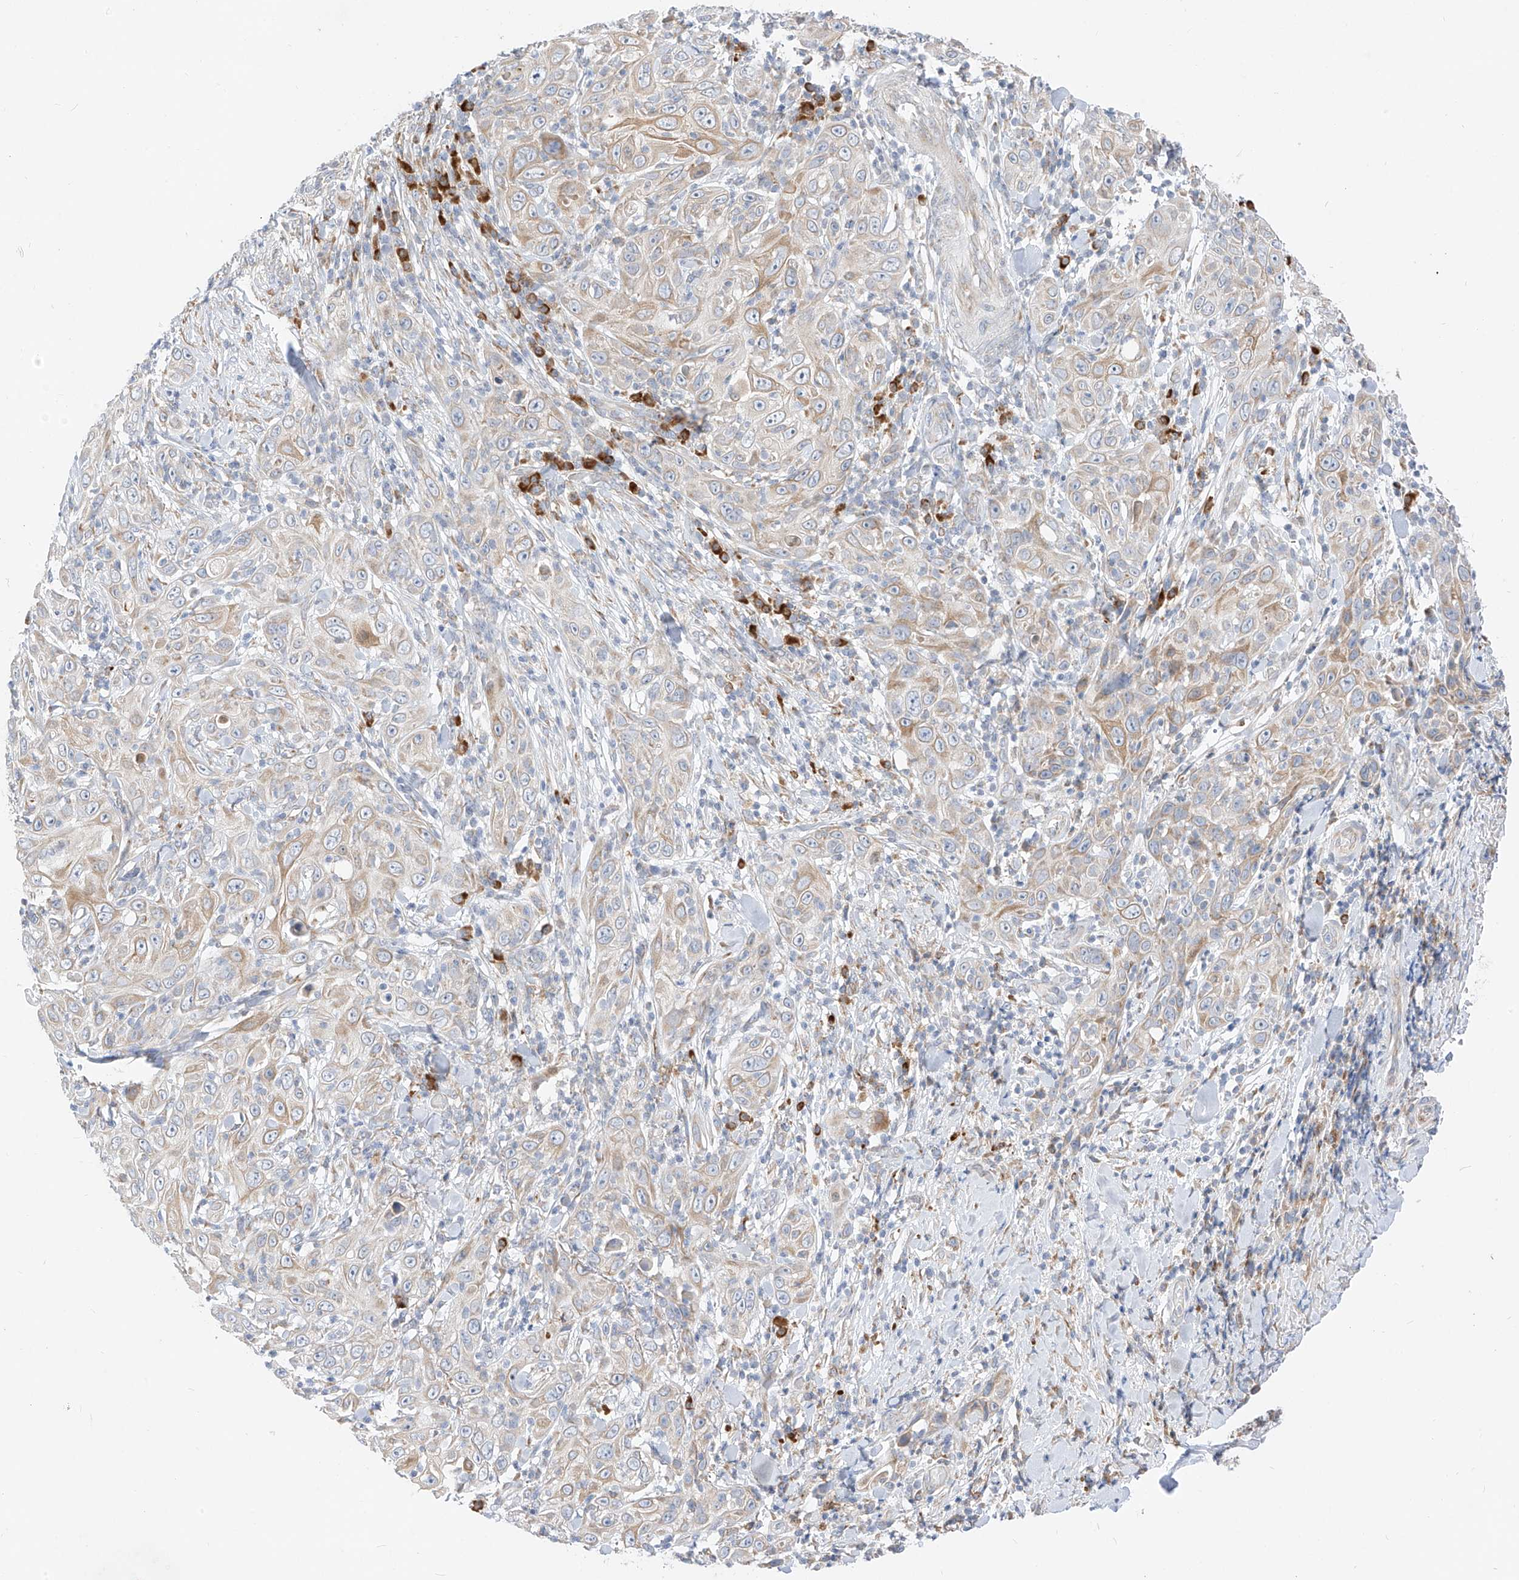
{"staining": {"intensity": "weak", "quantity": "25%-75%", "location": "cytoplasmic/membranous"}, "tissue": "skin cancer", "cell_type": "Tumor cells", "image_type": "cancer", "snomed": [{"axis": "morphology", "description": "Squamous cell carcinoma, NOS"}, {"axis": "topography", "description": "Skin"}], "caption": "Skin squamous cell carcinoma stained with a brown dye reveals weak cytoplasmic/membranous positive expression in approximately 25%-75% of tumor cells.", "gene": "STT3A", "patient": {"sex": "female", "age": 88}}